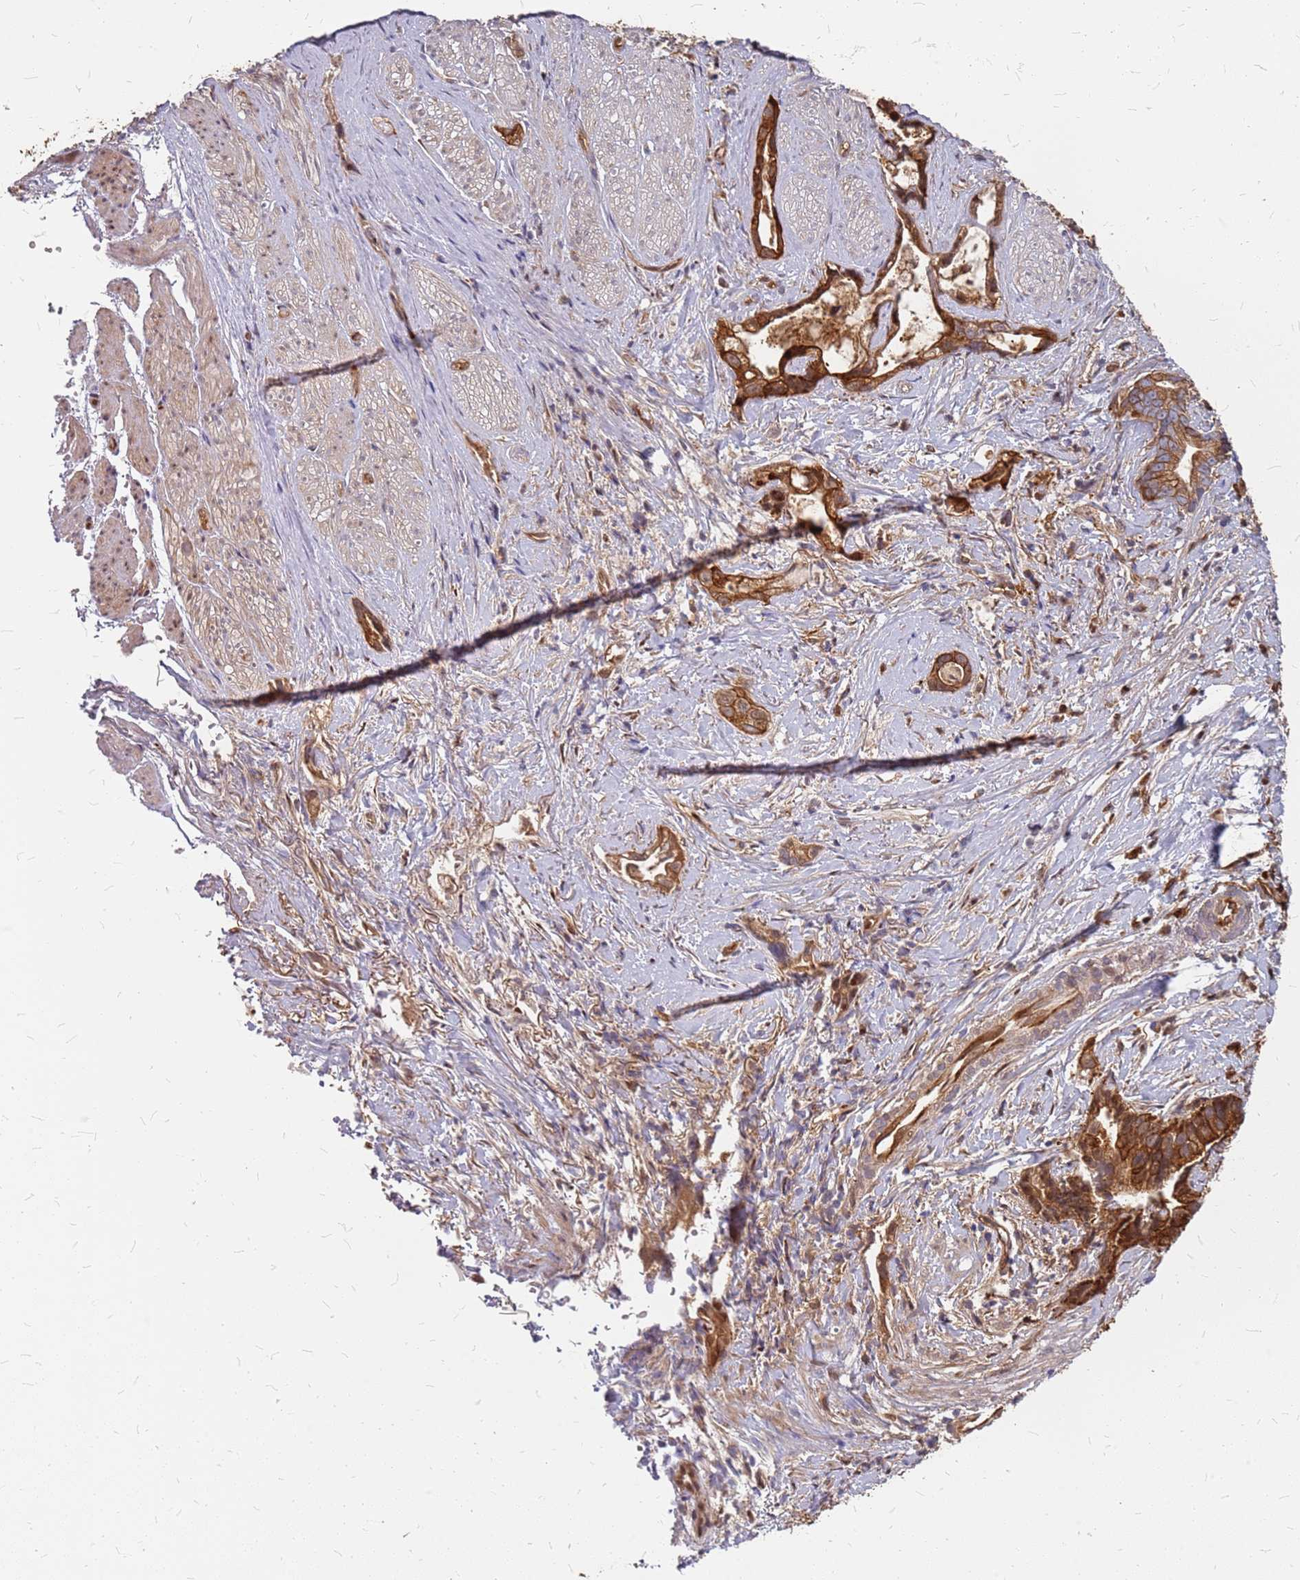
{"staining": {"intensity": "strong", "quantity": ">75%", "location": "cytoplasmic/membranous"}, "tissue": "stomach cancer", "cell_type": "Tumor cells", "image_type": "cancer", "snomed": [{"axis": "morphology", "description": "Adenocarcinoma, NOS"}, {"axis": "topography", "description": "Stomach"}], "caption": "IHC staining of stomach adenocarcinoma, which demonstrates high levels of strong cytoplasmic/membranous staining in about >75% of tumor cells indicating strong cytoplasmic/membranous protein expression. The staining was performed using DAB (3,3'-diaminobenzidine) (brown) for protein detection and nuclei were counterstained in hematoxylin (blue).", "gene": "HDX", "patient": {"sex": "male", "age": 55}}